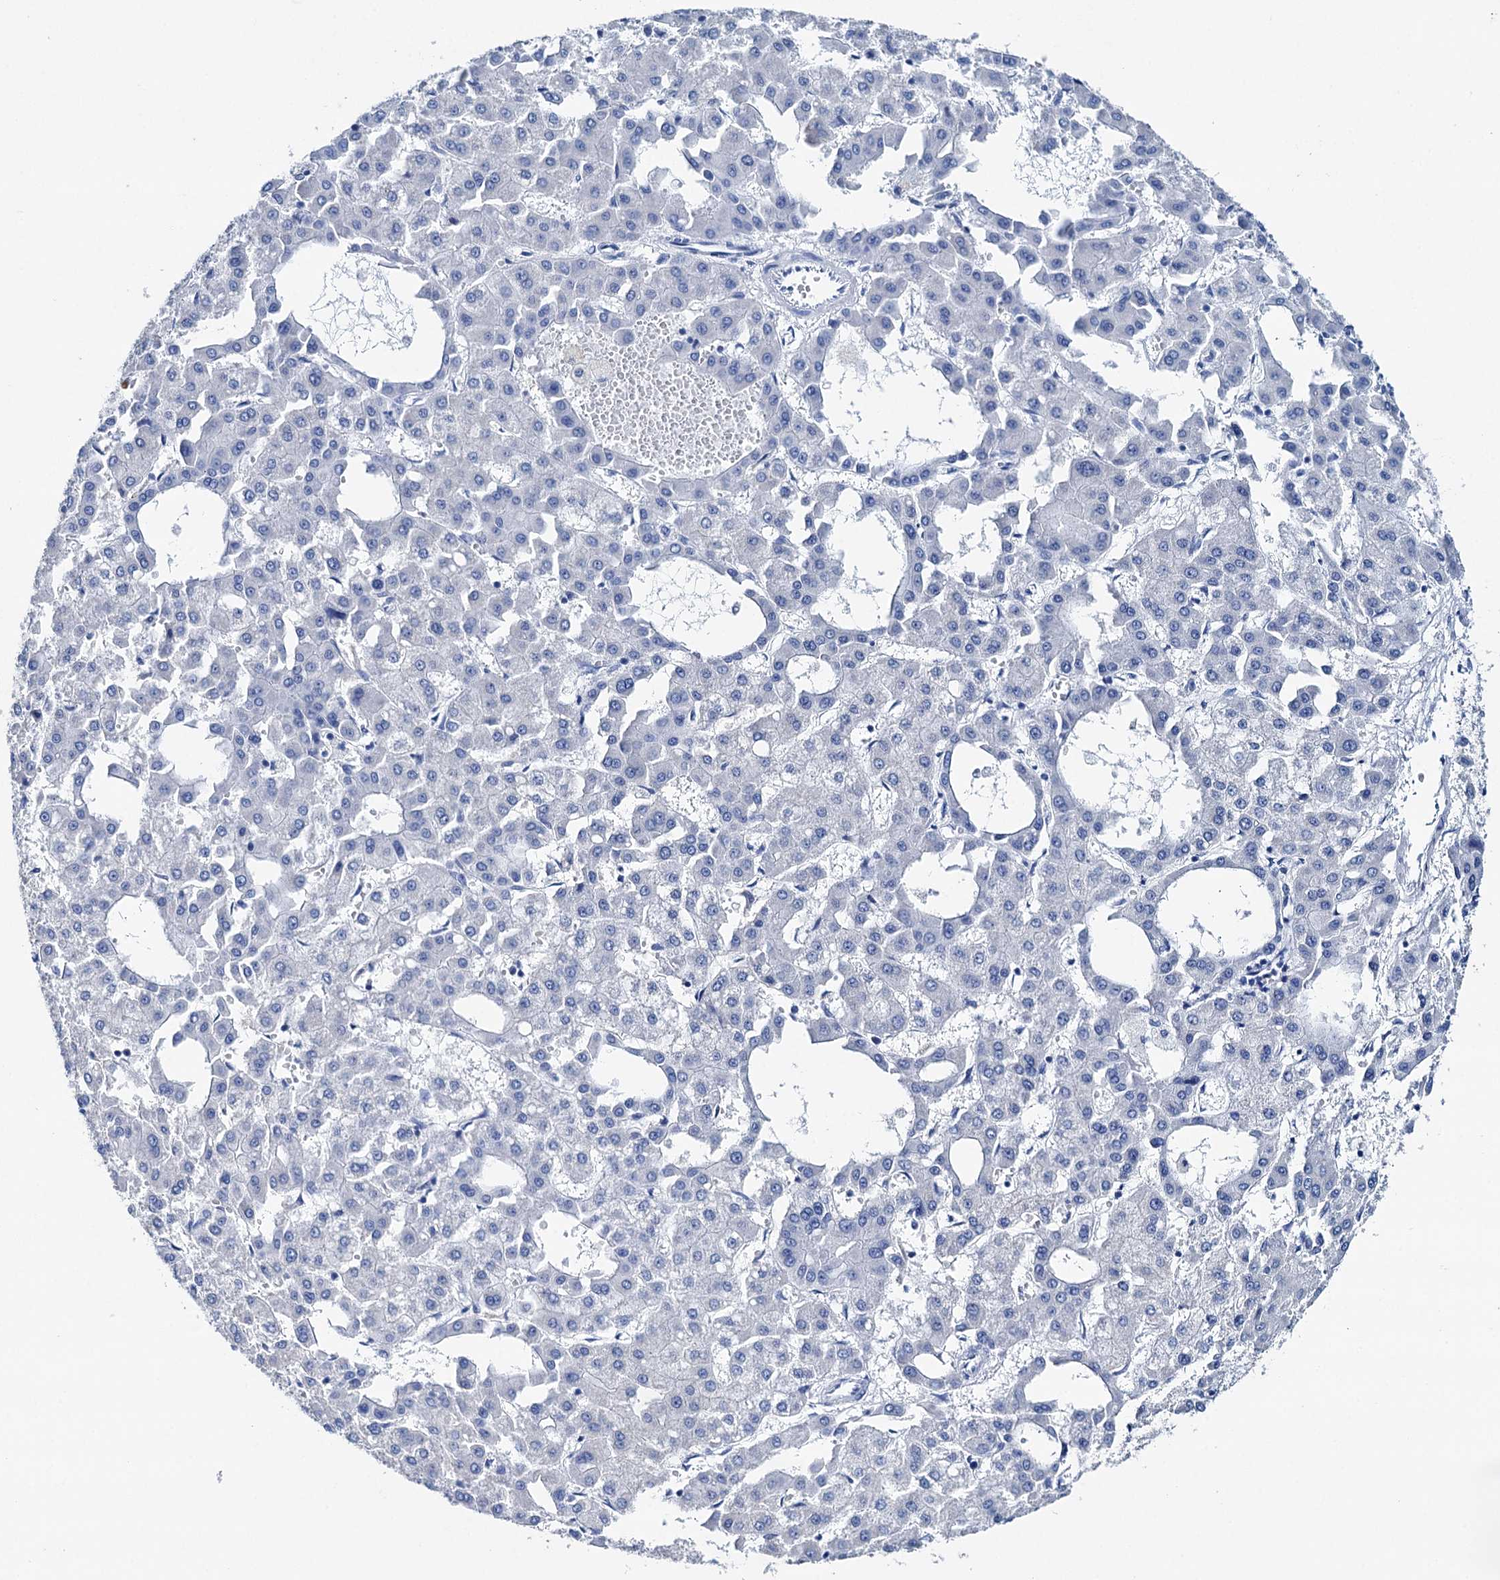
{"staining": {"intensity": "negative", "quantity": "none", "location": "none"}, "tissue": "liver cancer", "cell_type": "Tumor cells", "image_type": "cancer", "snomed": [{"axis": "morphology", "description": "Carcinoma, Hepatocellular, NOS"}, {"axis": "topography", "description": "Liver"}], "caption": "Liver cancer stained for a protein using IHC reveals no staining tumor cells.", "gene": "BRINP1", "patient": {"sex": "male", "age": 47}}